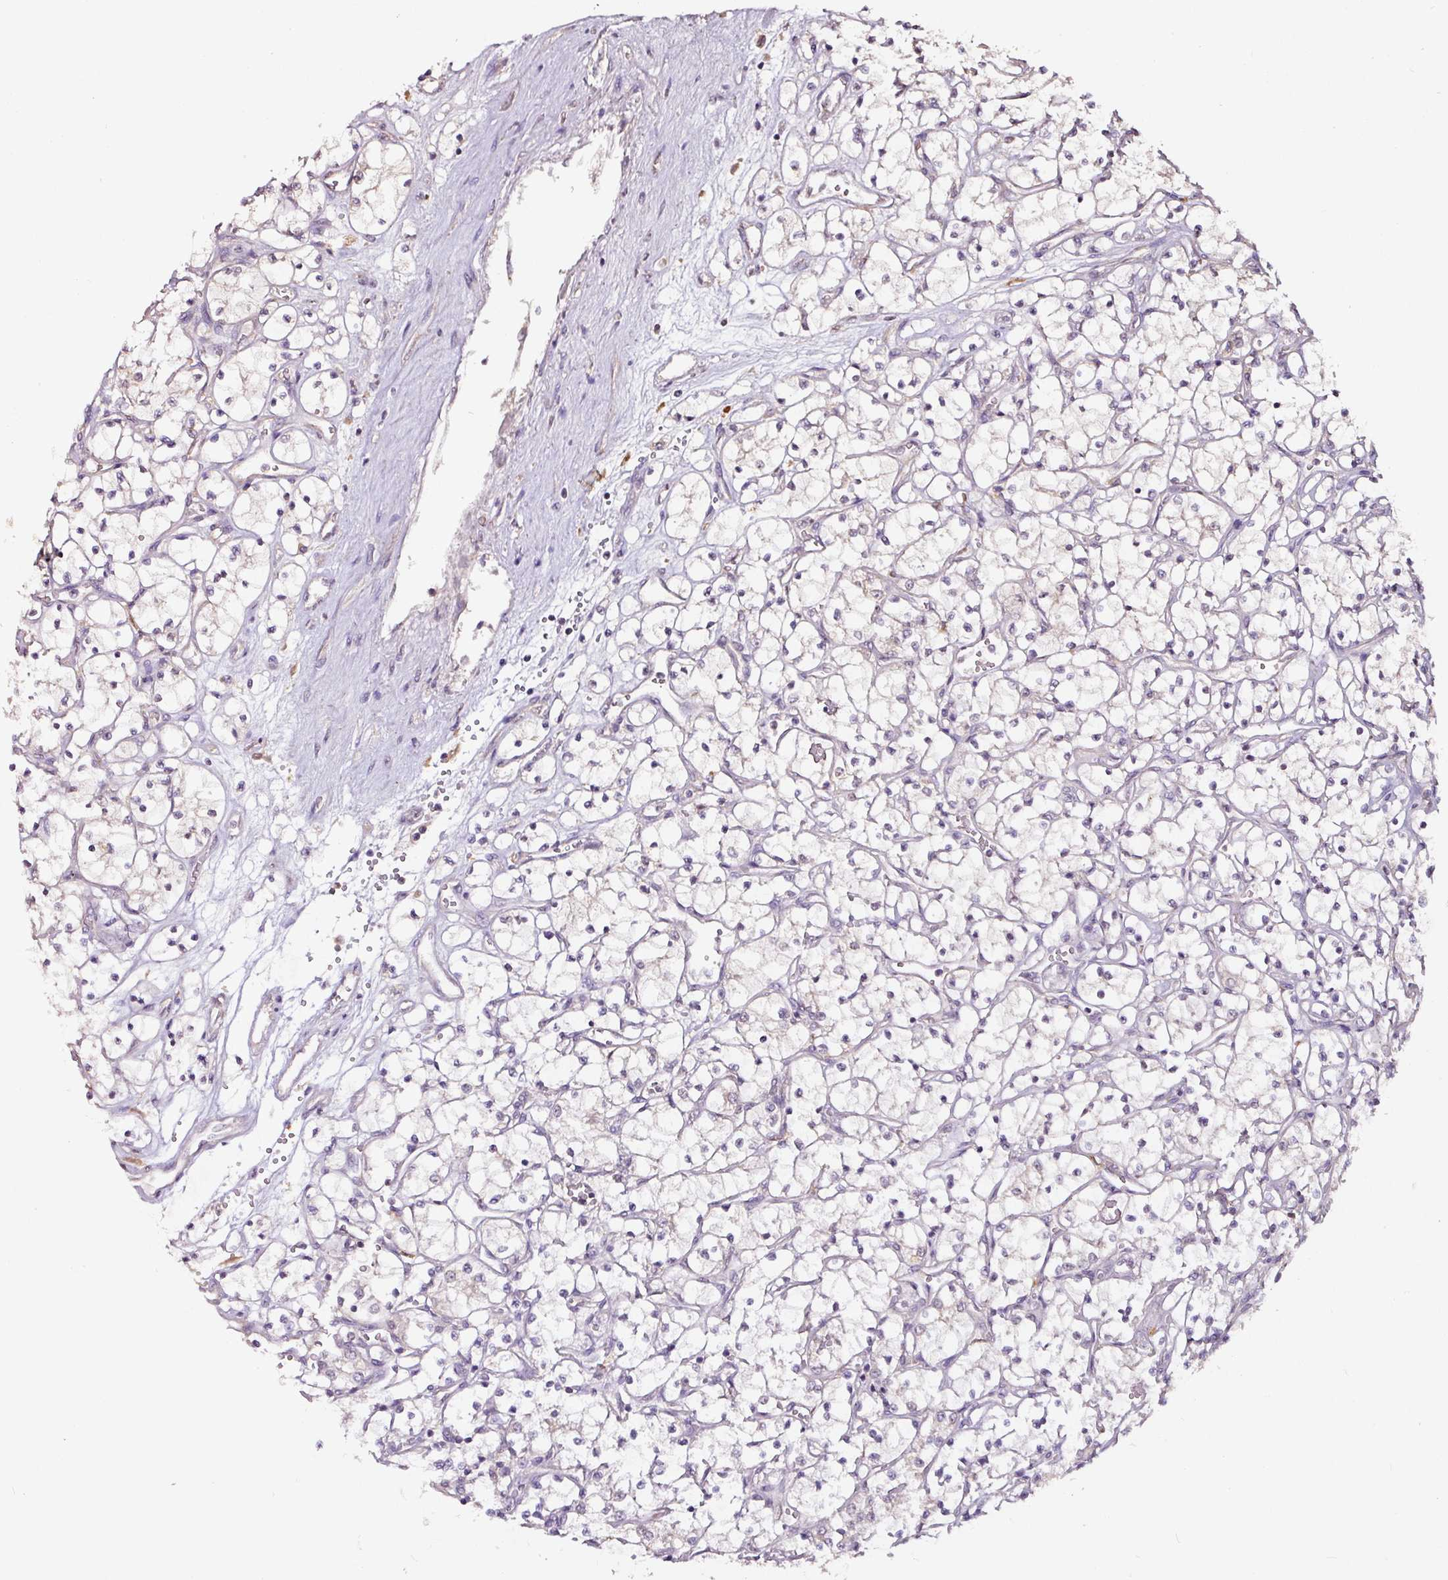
{"staining": {"intensity": "negative", "quantity": "none", "location": "none"}, "tissue": "renal cancer", "cell_type": "Tumor cells", "image_type": "cancer", "snomed": [{"axis": "morphology", "description": "Adenocarcinoma, NOS"}, {"axis": "topography", "description": "Kidney"}], "caption": "Immunohistochemical staining of renal cancer (adenocarcinoma) demonstrates no significant staining in tumor cells.", "gene": "RPL38", "patient": {"sex": "female", "age": 69}}